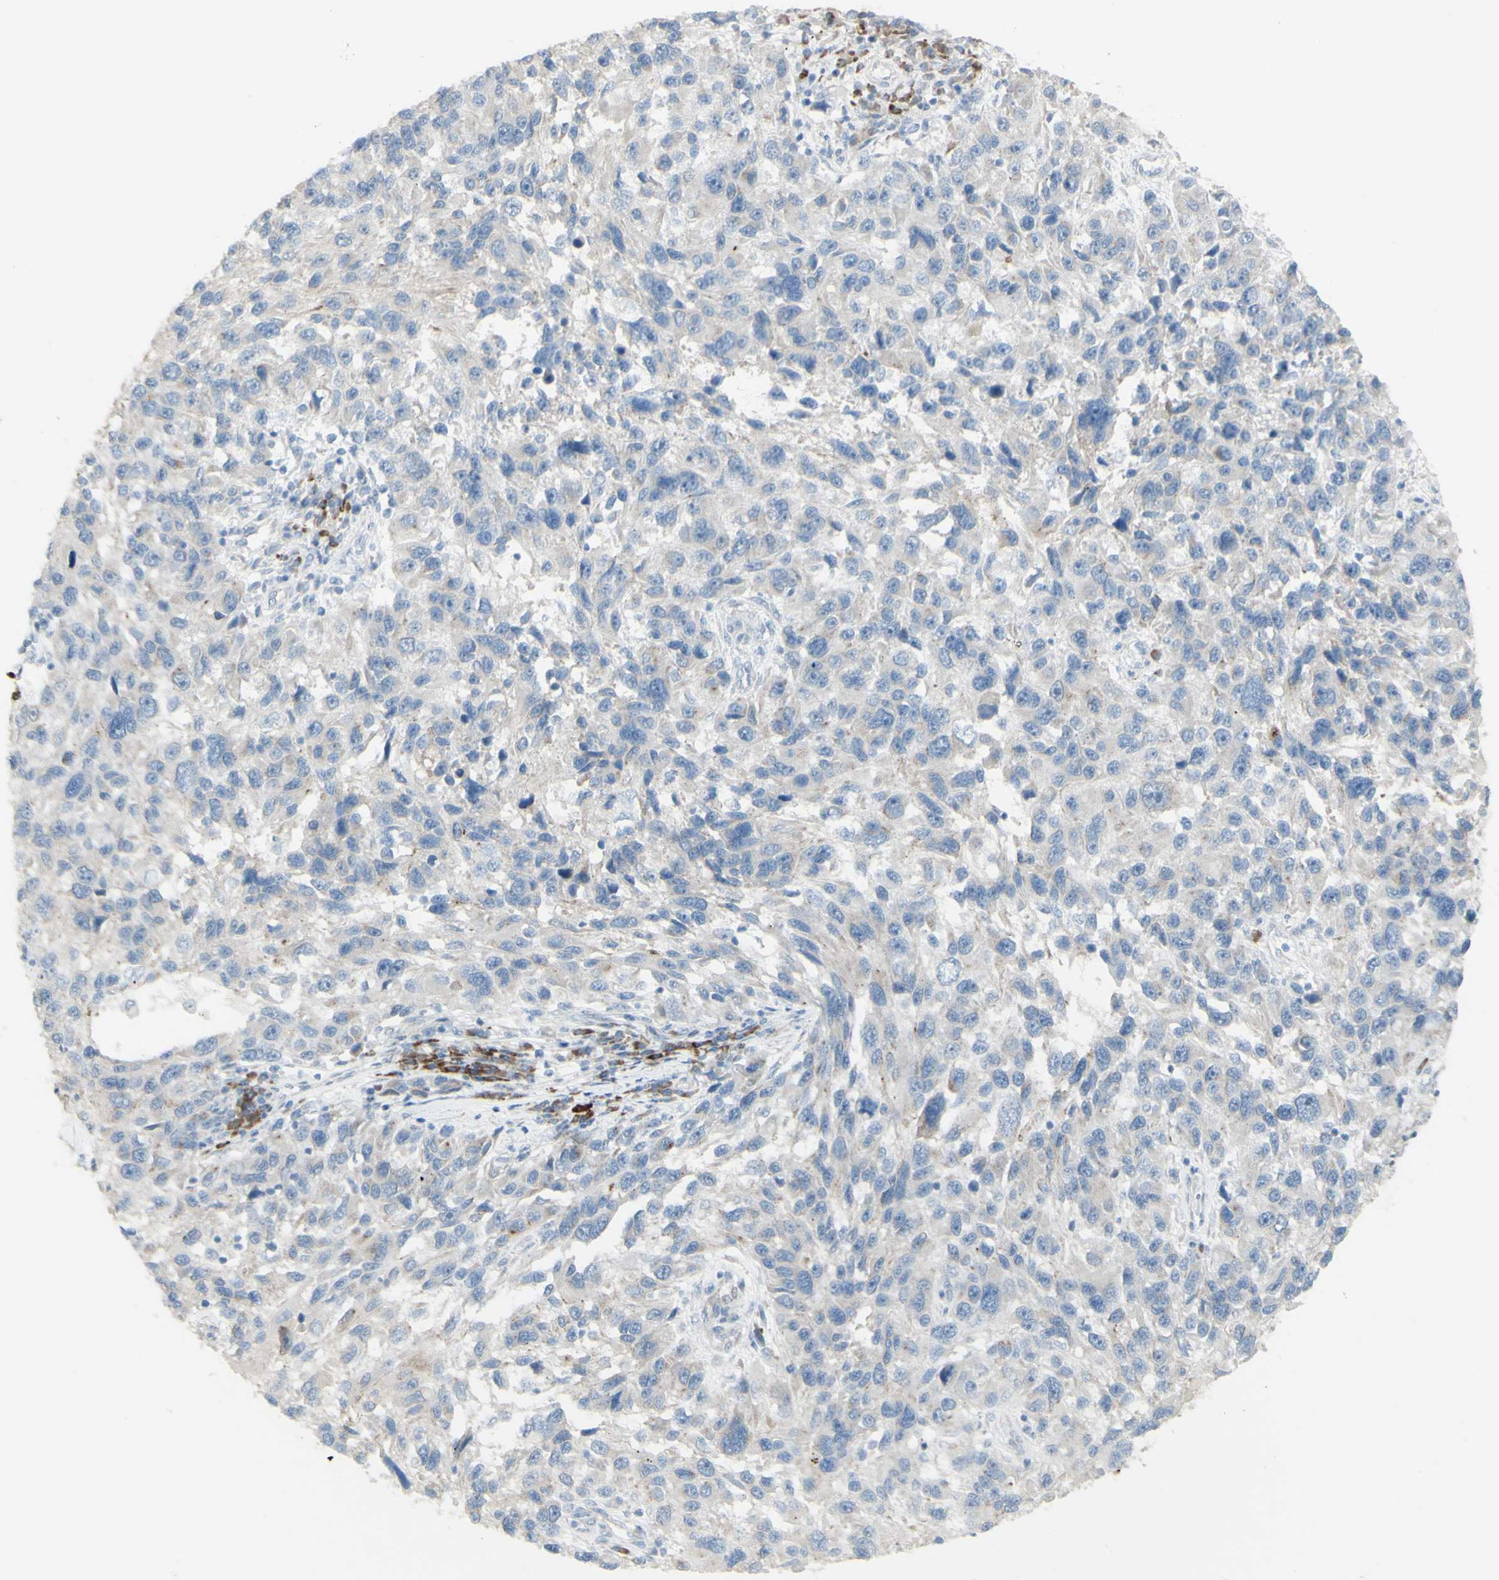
{"staining": {"intensity": "negative", "quantity": "none", "location": "none"}, "tissue": "melanoma", "cell_type": "Tumor cells", "image_type": "cancer", "snomed": [{"axis": "morphology", "description": "Malignant melanoma, NOS"}, {"axis": "topography", "description": "Skin"}], "caption": "There is no significant expression in tumor cells of melanoma. (DAB (3,3'-diaminobenzidine) immunohistochemistry with hematoxylin counter stain).", "gene": "NDST4", "patient": {"sex": "male", "age": 53}}